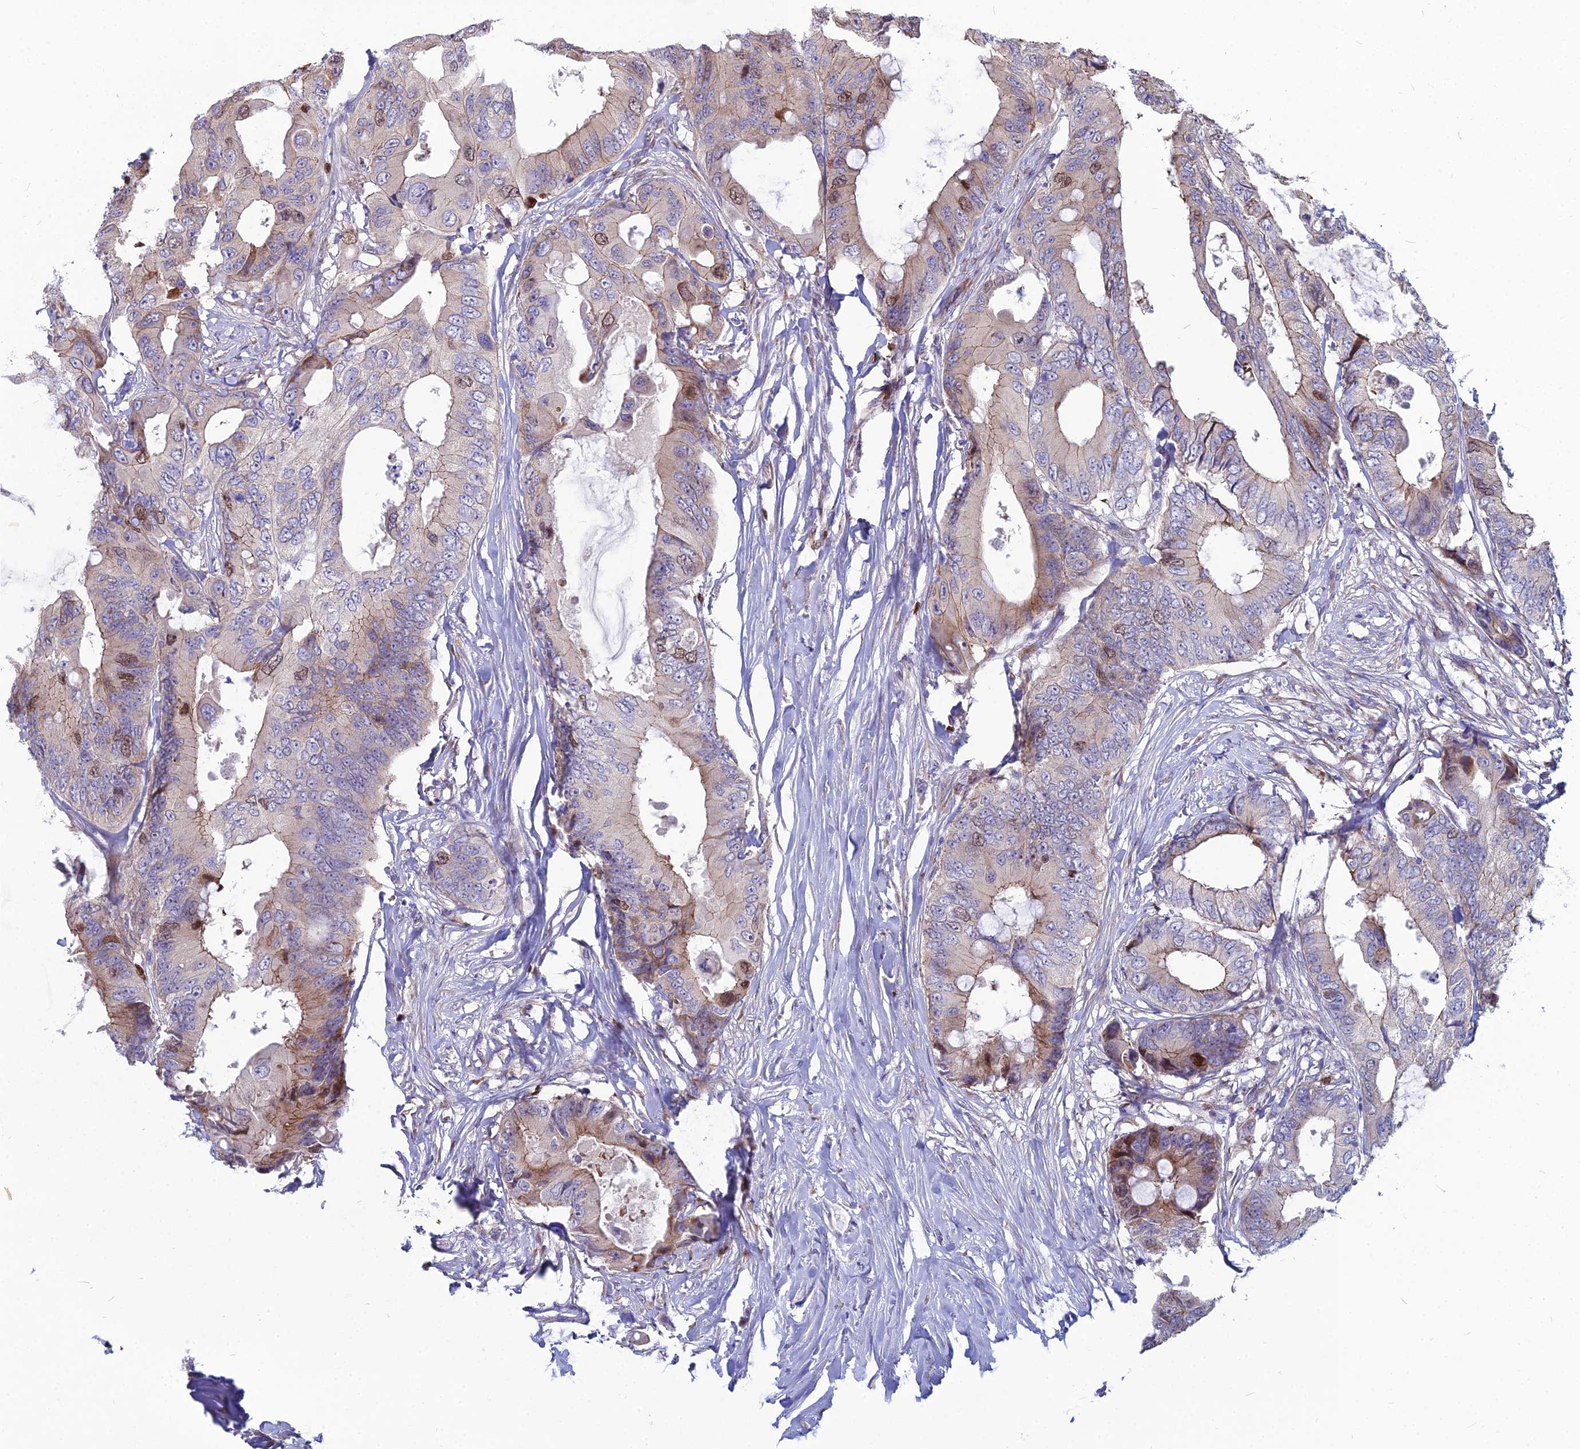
{"staining": {"intensity": "moderate", "quantity": "<25%", "location": "cytoplasmic/membranous,nuclear"}, "tissue": "colorectal cancer", "cell_type": "Tumor cells", "image_type": "cancer", "snomed": [{"axis": "morphology", "description": "Adenocarcinoma, NOS"}, {"axis": "topography", "description": "Colon"}], "caption": "Adenocarcinoma (colorectal) stained with a protein marker reveals moderate staining in tumor cells.", "gene": "NUSAP1", "patient": {"sex": "male", "age": 71}}